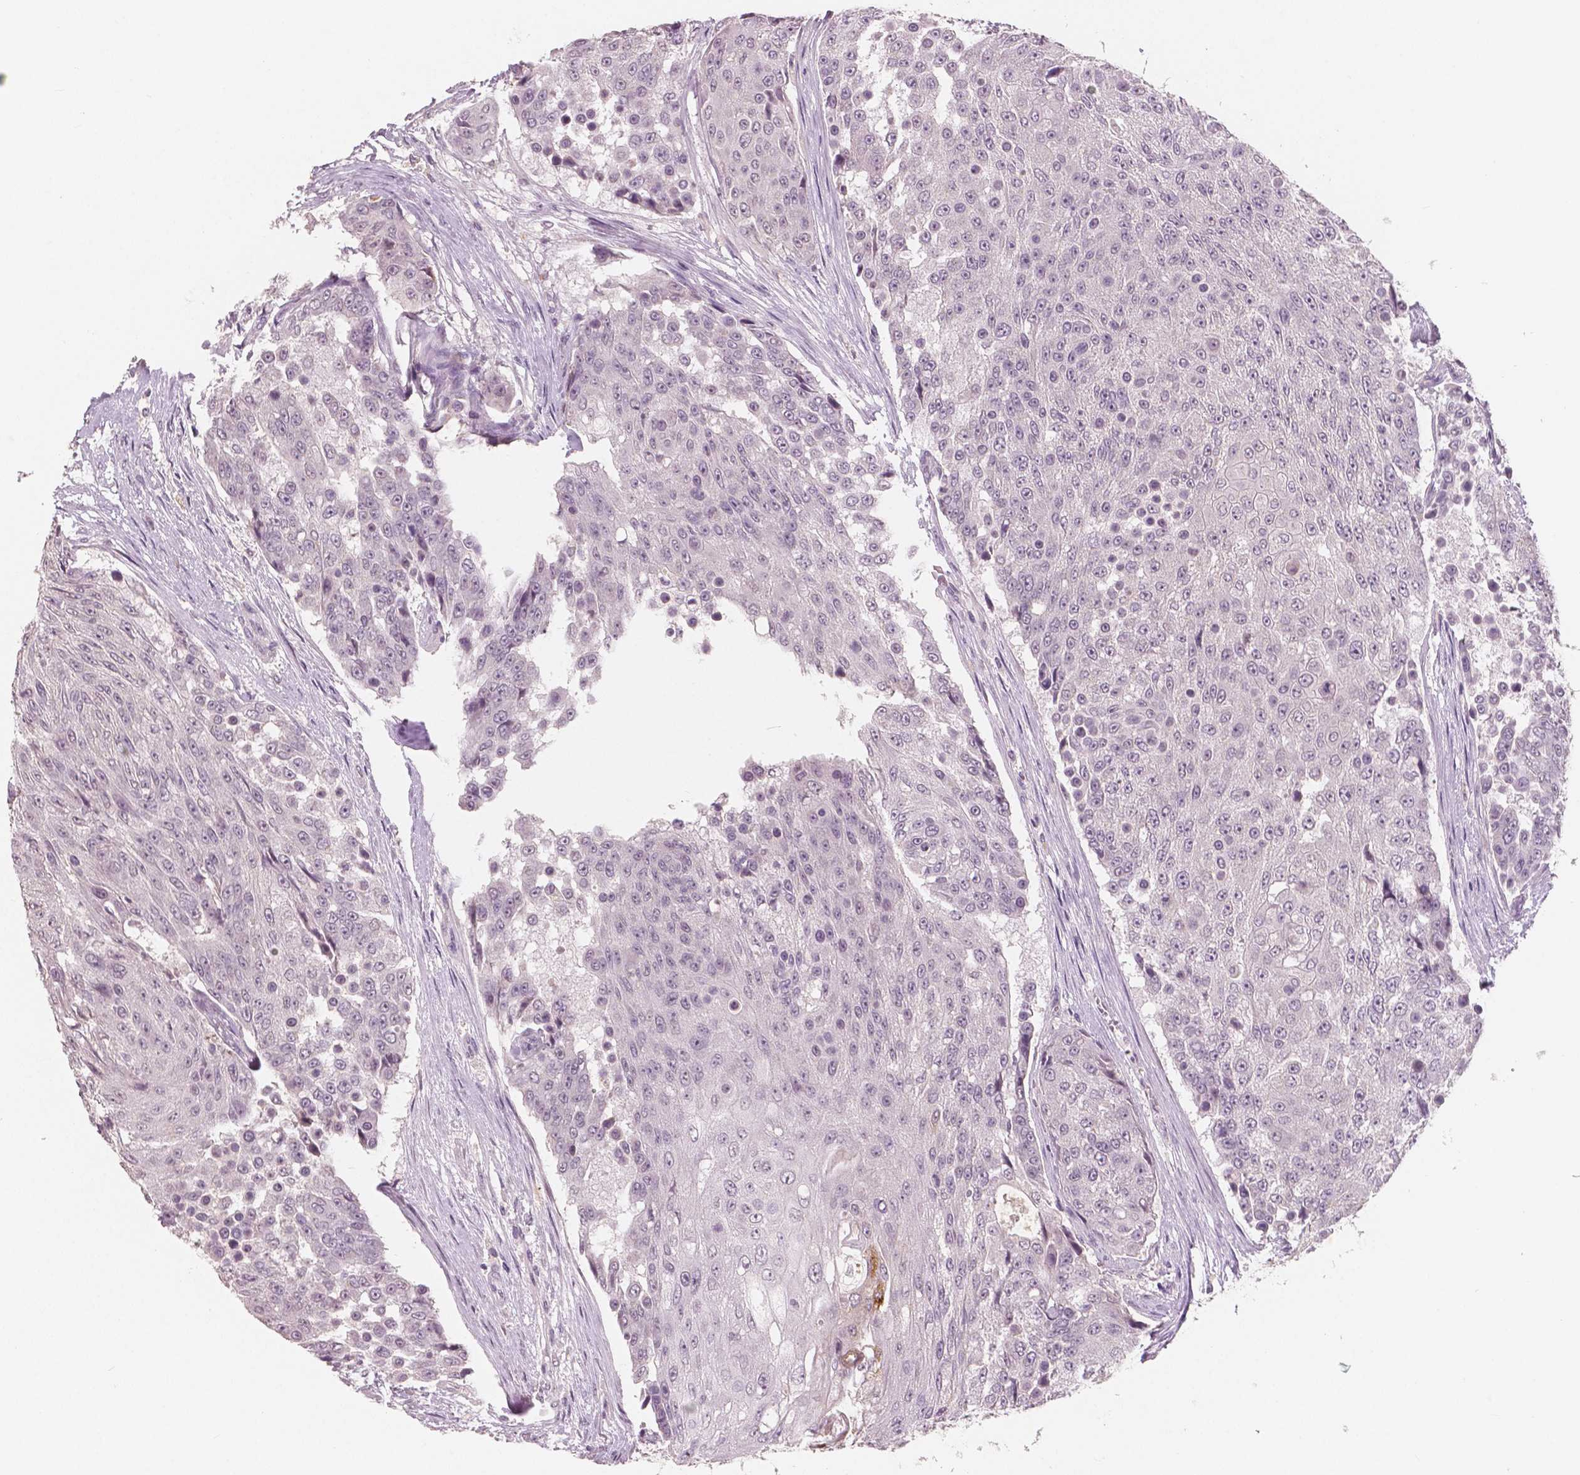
{"staining": {"intensity": "negative", "quantity": "none", "location": "none"}, "tissue": "urothelial cancer", "cell_type": "Tumor cells", "image_type": "cancer", "snomed": [{"axis": "morphology", "description": "Urothelial carcinoma, High grade"}, {"axis": "topography", "description": "Urinary bladder"}], "caption": "This is an immunohistochemistry image of urothelial carcinoma (high-grade). There is no positivity in tumor cells.", "gene": "RNASE7", "patient": {"sex": "female", "age": 63}}